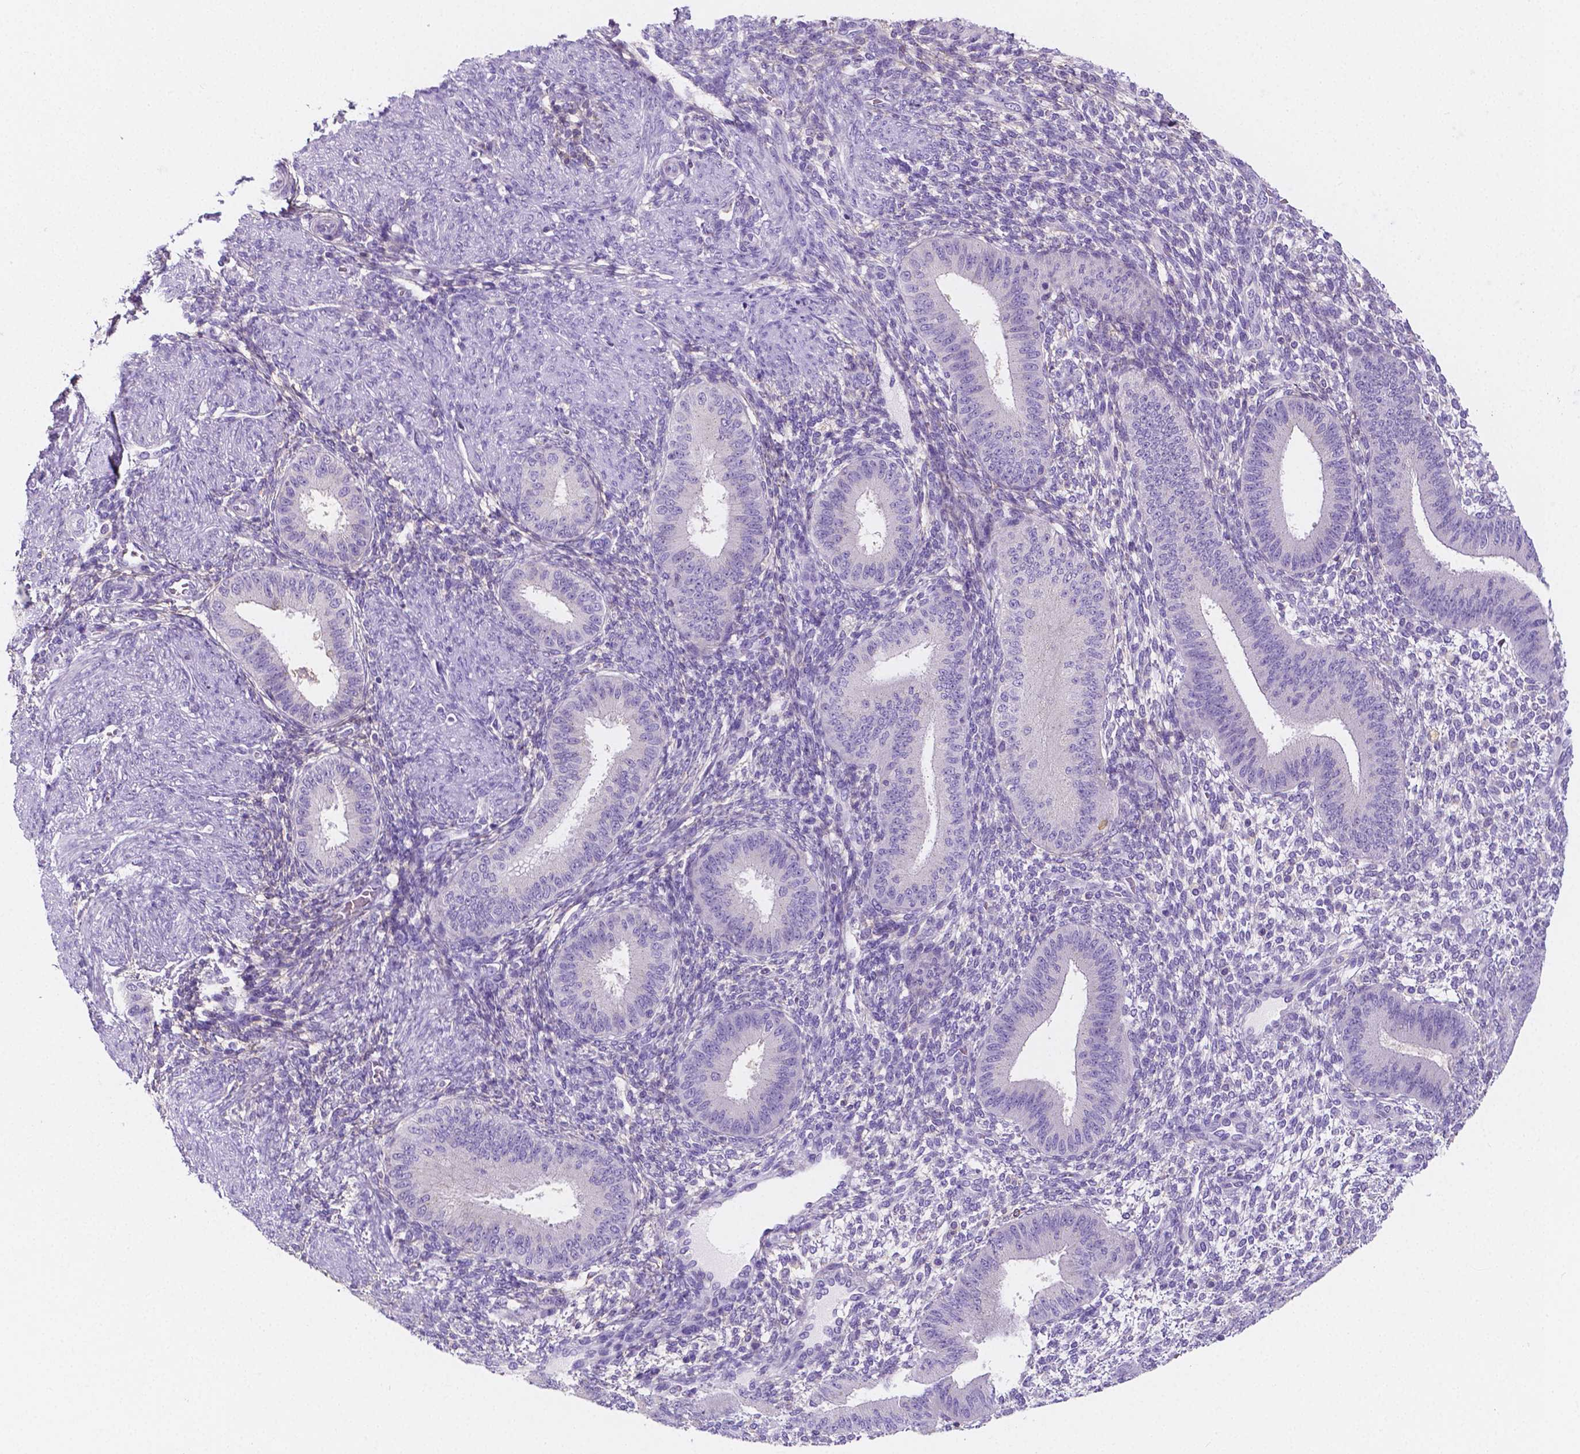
{"staining": {"intensity": "negative", "quantity": "none", "location": "none"}, "tissue": "endometrium", "cell_type": "Cells in endometrial stroma", "image_type": "normal", "snomed": [{"axis": "morphology", "description": "Normal tissue, NOS"}, {"axis": "topography", "description": "Endometrium"}], "caption": "An immunohistochemistry (IHC) micrograph of unremarkable endometrium is shown. There is no staining in cells in endometrial stroma of endometrium.", "gene": "GABRD", "patient": {"sex": "female", "age": 39}}